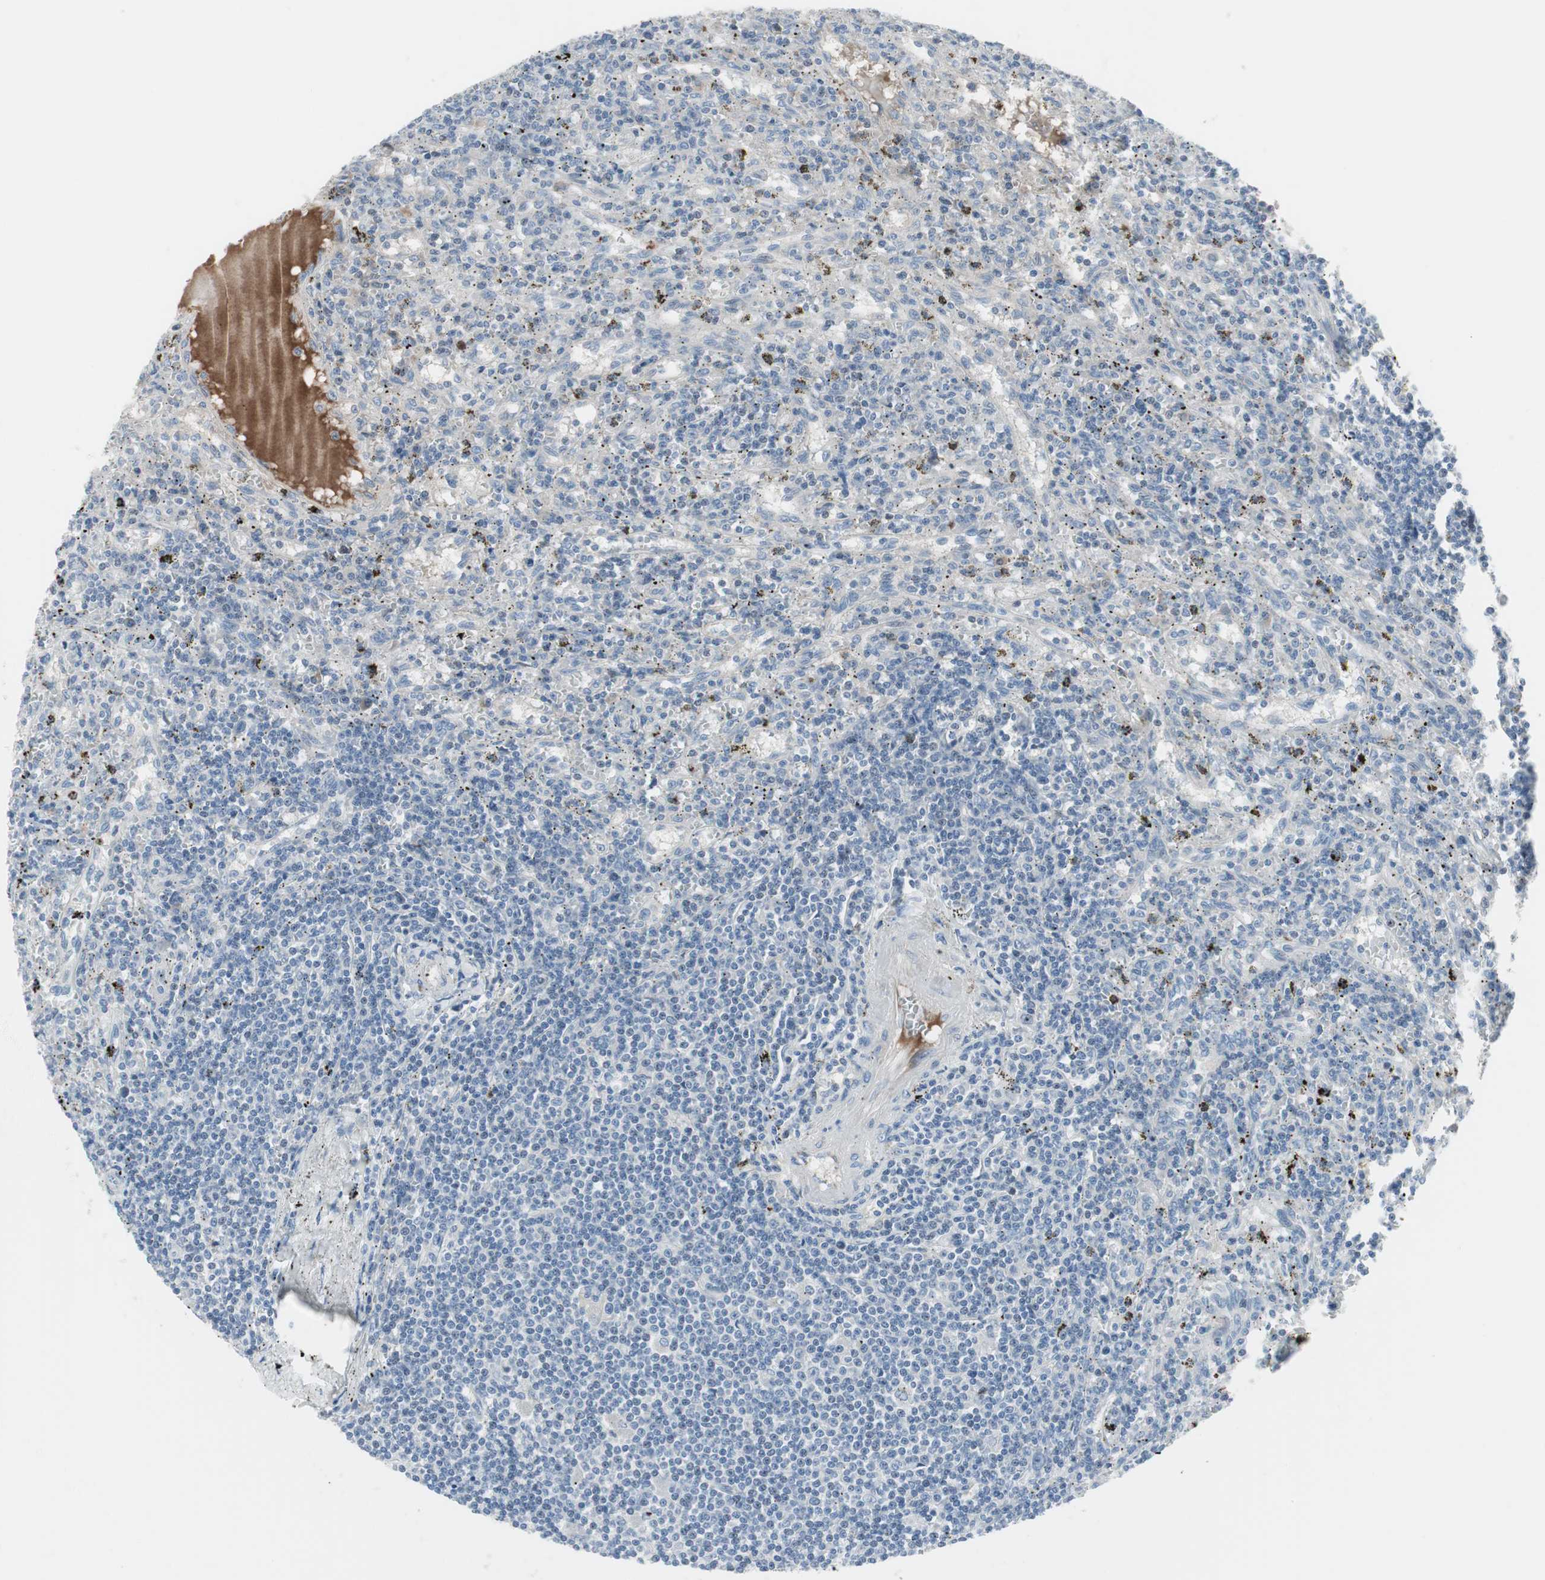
{"staining": {"intensity": "negative", "quantity": "none", "location": "none"}, "tissue": "lymphoma", "cell_type": "Tumor cells", "image_type": "cancer", "snomed": [{"axis": "morphology", "description": "Malignant lymphoma, non-Hodgkin's type, Low grade"}, {"axis": "topography", "description": "Spleen"}], "caption": "DAB (3,3'-diaminobenzidine) immunohistochemical staining of malignant lymphoma, non-Hodgkin's type (low-grade) displays no significant positivity in tumor cells.", "gene": "PIGR", "patient": {"sex": "male", "age": 76}}